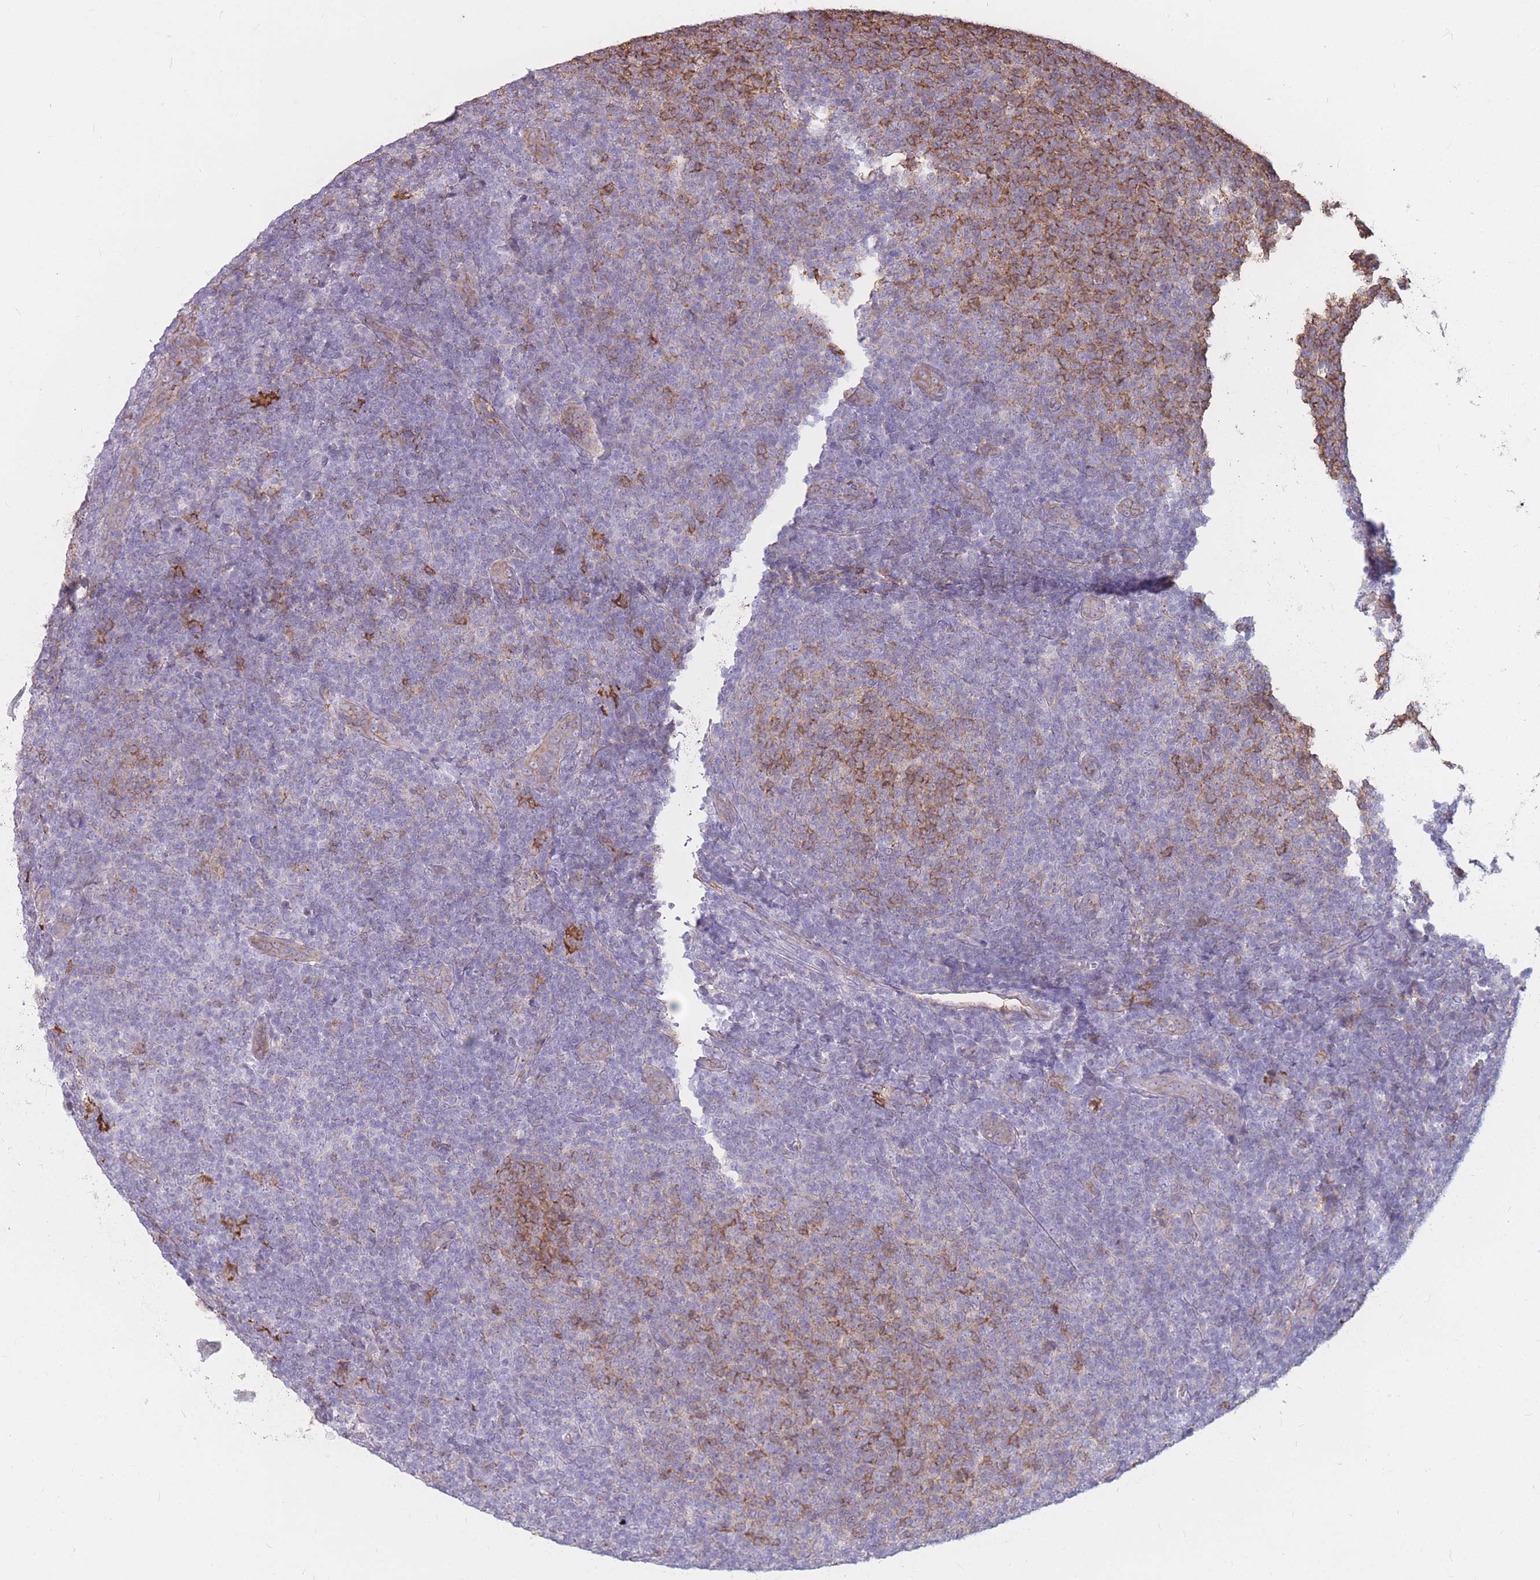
{"staining": {"intensity": "moderate", "quantity": "<25%", "location": "cytoplasmic/membranous"}, "tissue": "lymphoma", "cell_type": "Tumor cells", "image_type": "cancer", "snomed": [{"axis": "morphology", "description": "Malignant lymphoma, non-Hodgkin's type, Low grade"}, {"axis": "topography", "description": "Lymph node"}], "caption": "Moderate cytoplasmic/membranous expression is appreciated in approximately <25% of tumor cells in malignant lymphoma, non-Hodgkin's type (low-grade).", "gene": "GNA11", "patient": {"sex": "male", "age": 66}}